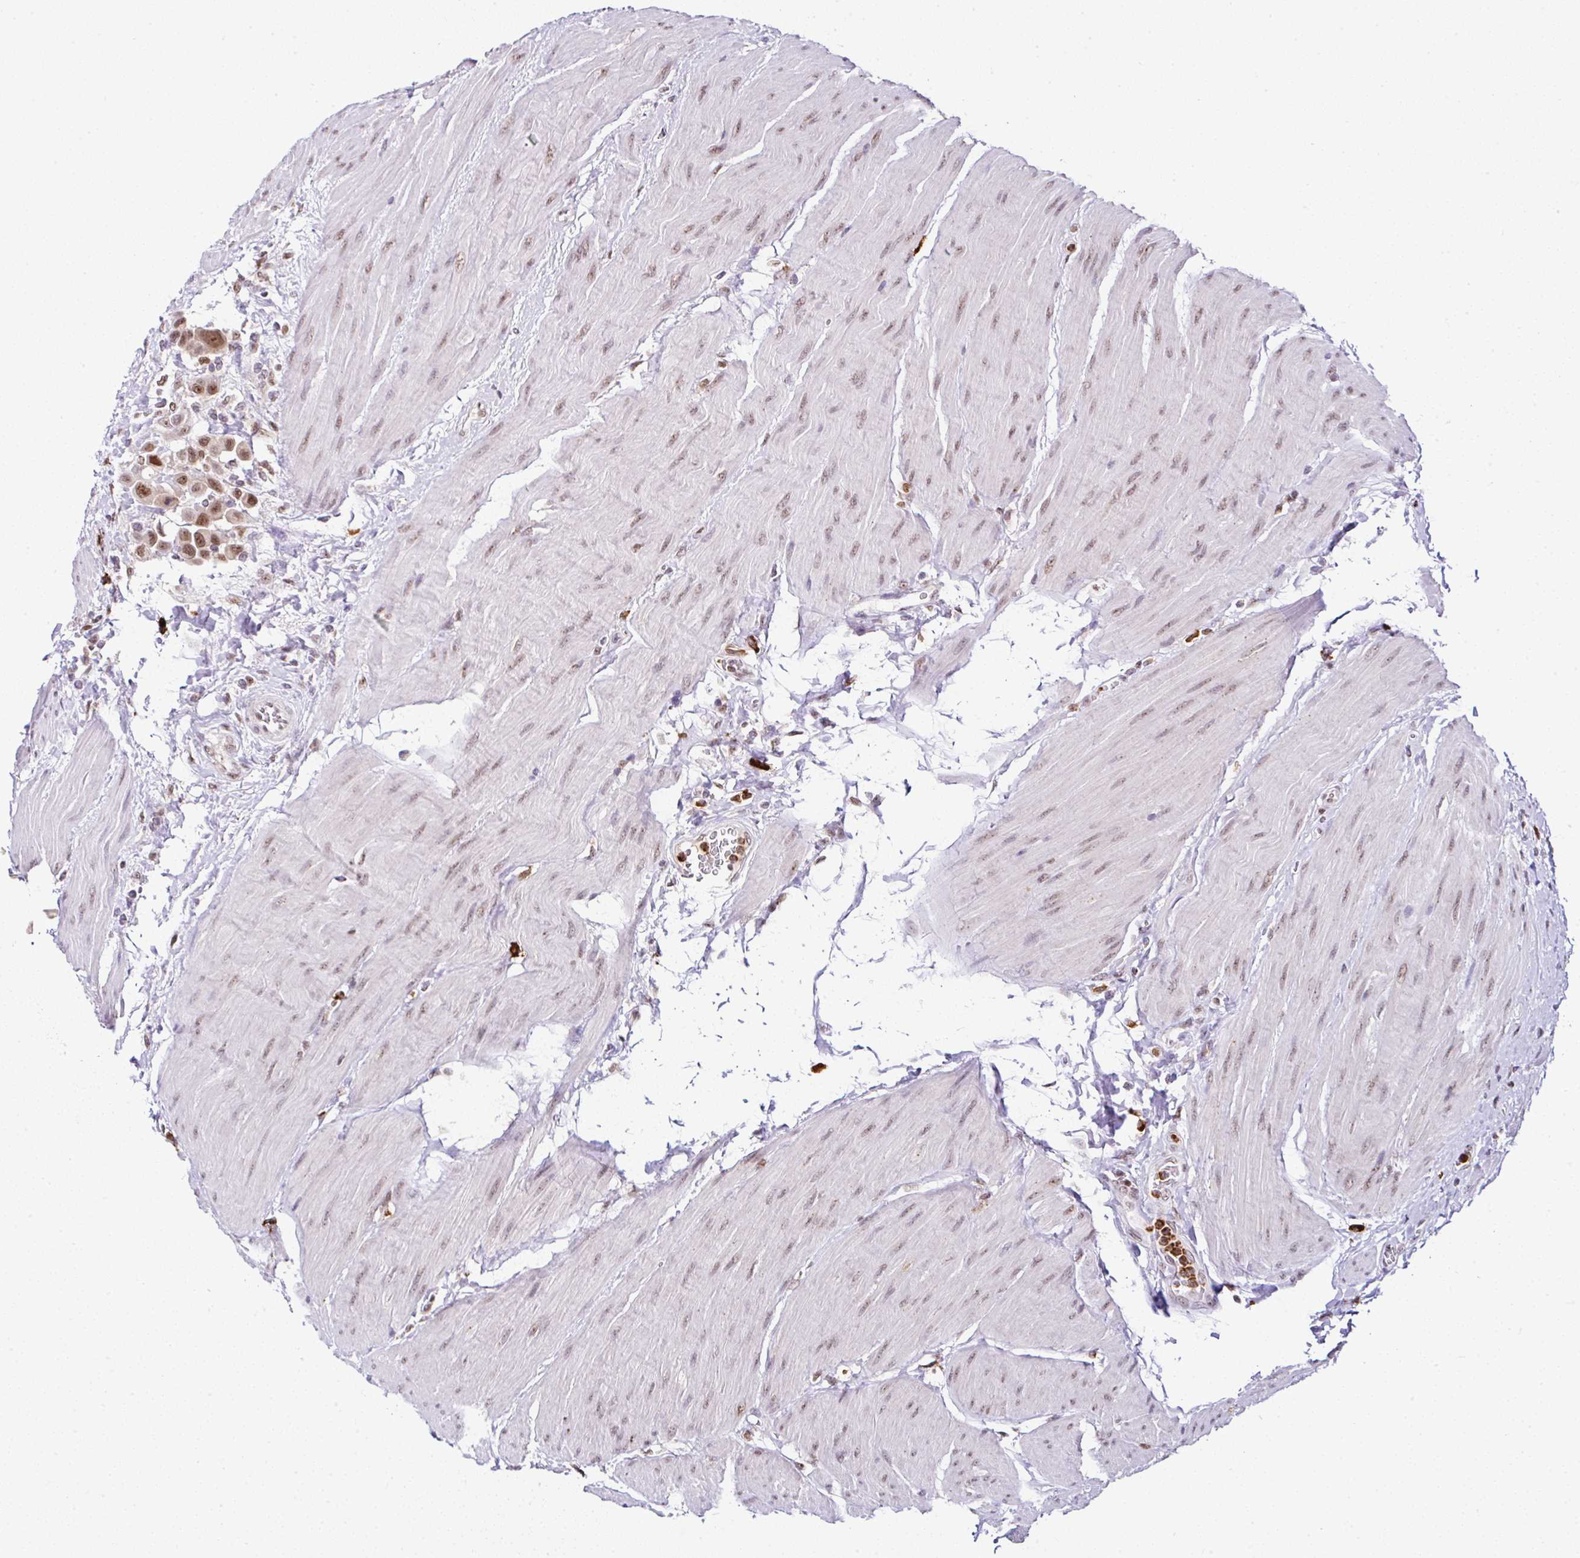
{"staining": {"intensity": "moderate", "quantity": ">75%", "location": "nuclear"}, "tissue": "urothelial cancer", "cell_type": "Tumor cells", "image_type": "cancer", "snomed": [{"axis": "morphology", "description": "Urothelial carcinoma, High grade"}, {"axis": "topography", "description": "Urinary bladder"}], "caption": "A brown stain highlights moderate nuclear positivity of a protein in human urothelial carcinoma (high-grade) tumor cells. The staining was performed using DAB (3,3'-diaminobenzidine), with brown indicating positive protein expression. Nuclei are stained blue with hematoxylin.", "gene": "PTPN2", "patient": {"sex": "male", "age": 50}}